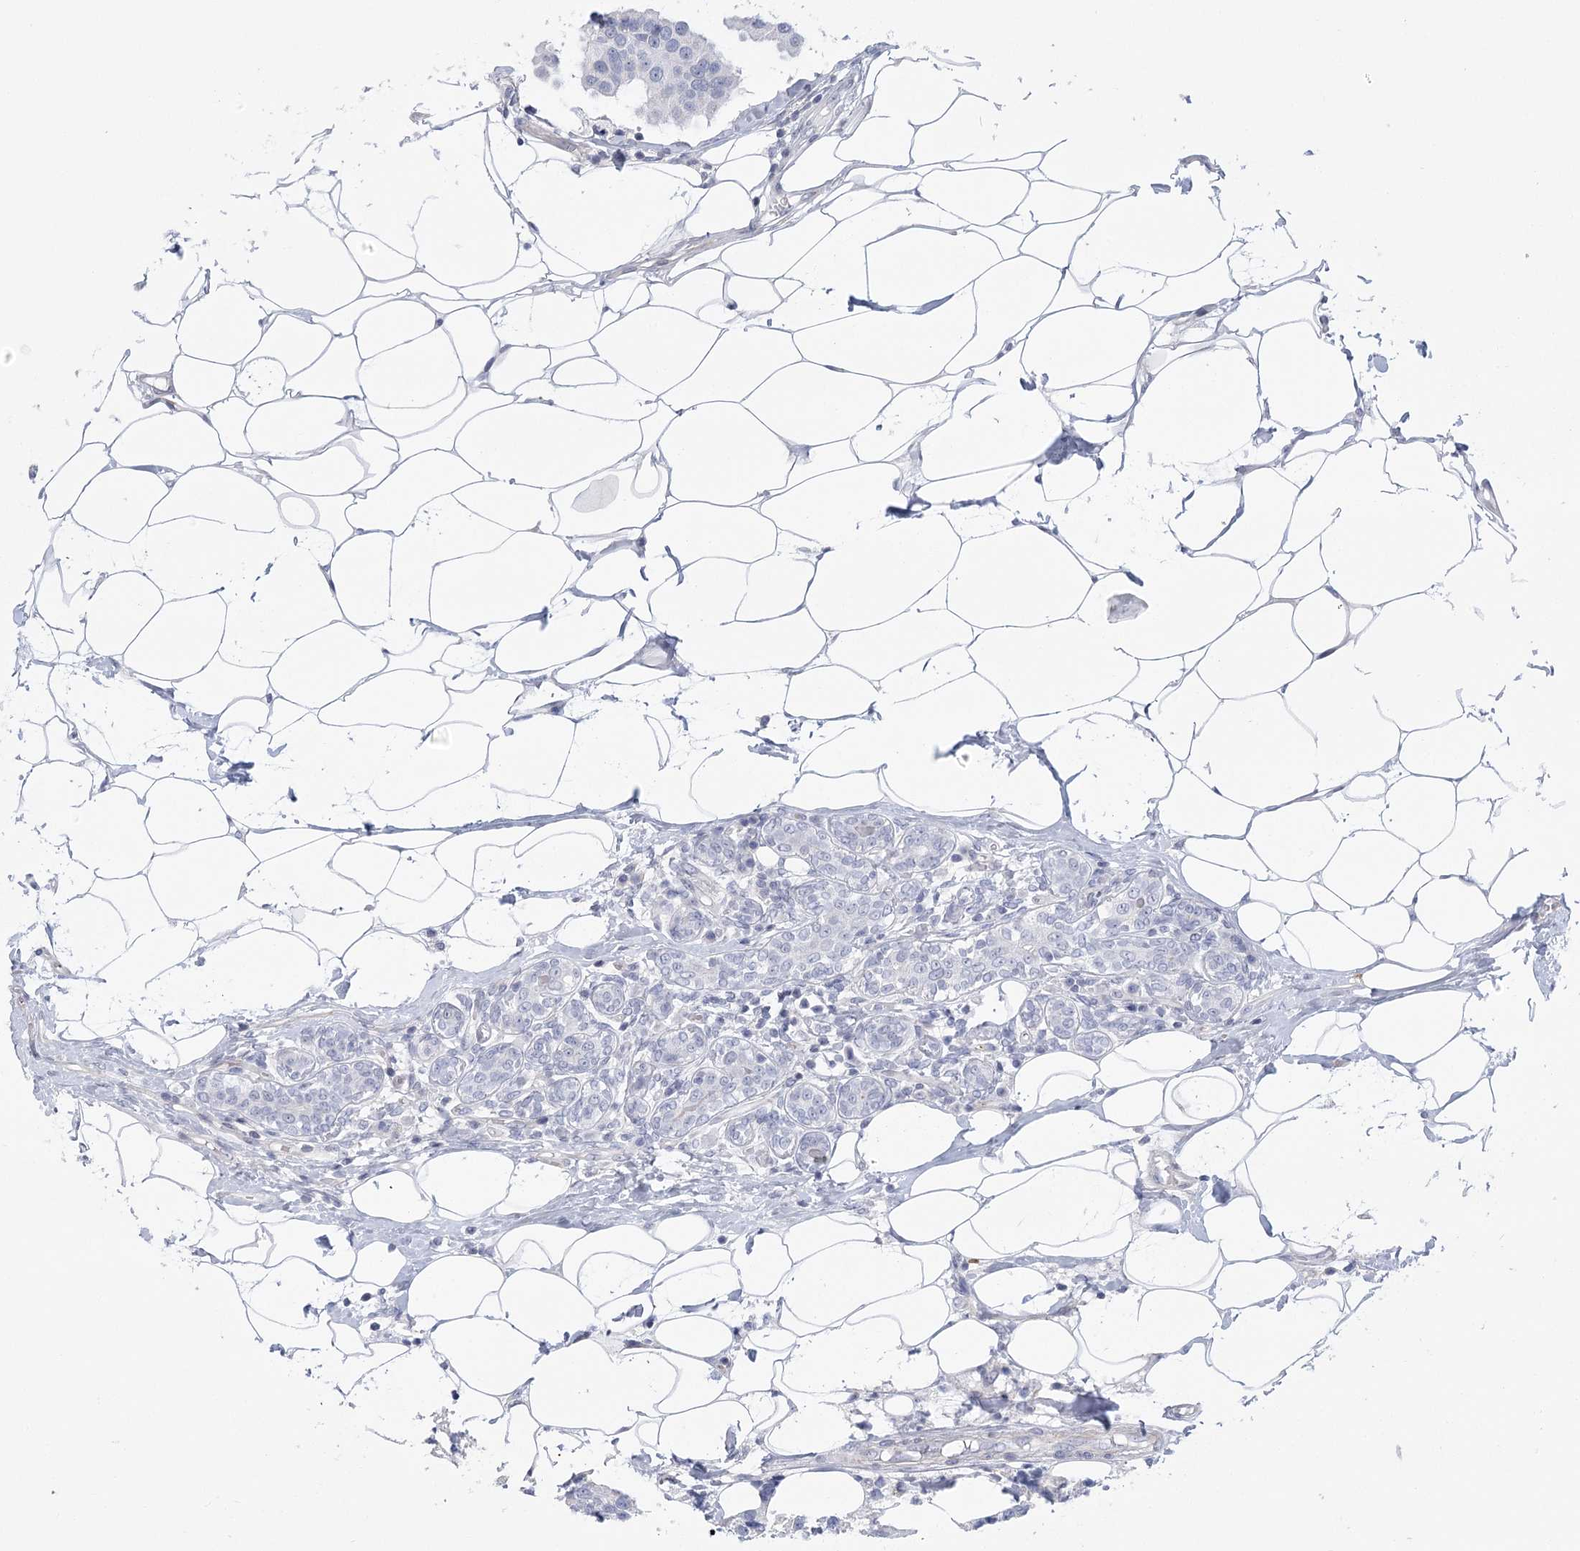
{"staining": {"intensity": "negative", "quantity": "none", "location": "none"}, "tissue": "breast cancer", "cell_type": "Tumor cells", "image_type": "cancer", "snomed": [{"axis": "morphology", "description": "Normal tissue, NOS"}, {"axis": "morphology", "description": "Duct carcinoma"}, {"axis": "topography", "description": "Breast"}], "caption": "IHC photomicrograph of neoplastic tissue: human infiltrating ductal carcinoma (breast) stained with DAB exhibits no significant protein positivity in tumor cells.", "gene": "FAM76B", "patient": {"sex": "female", "age": 39}}